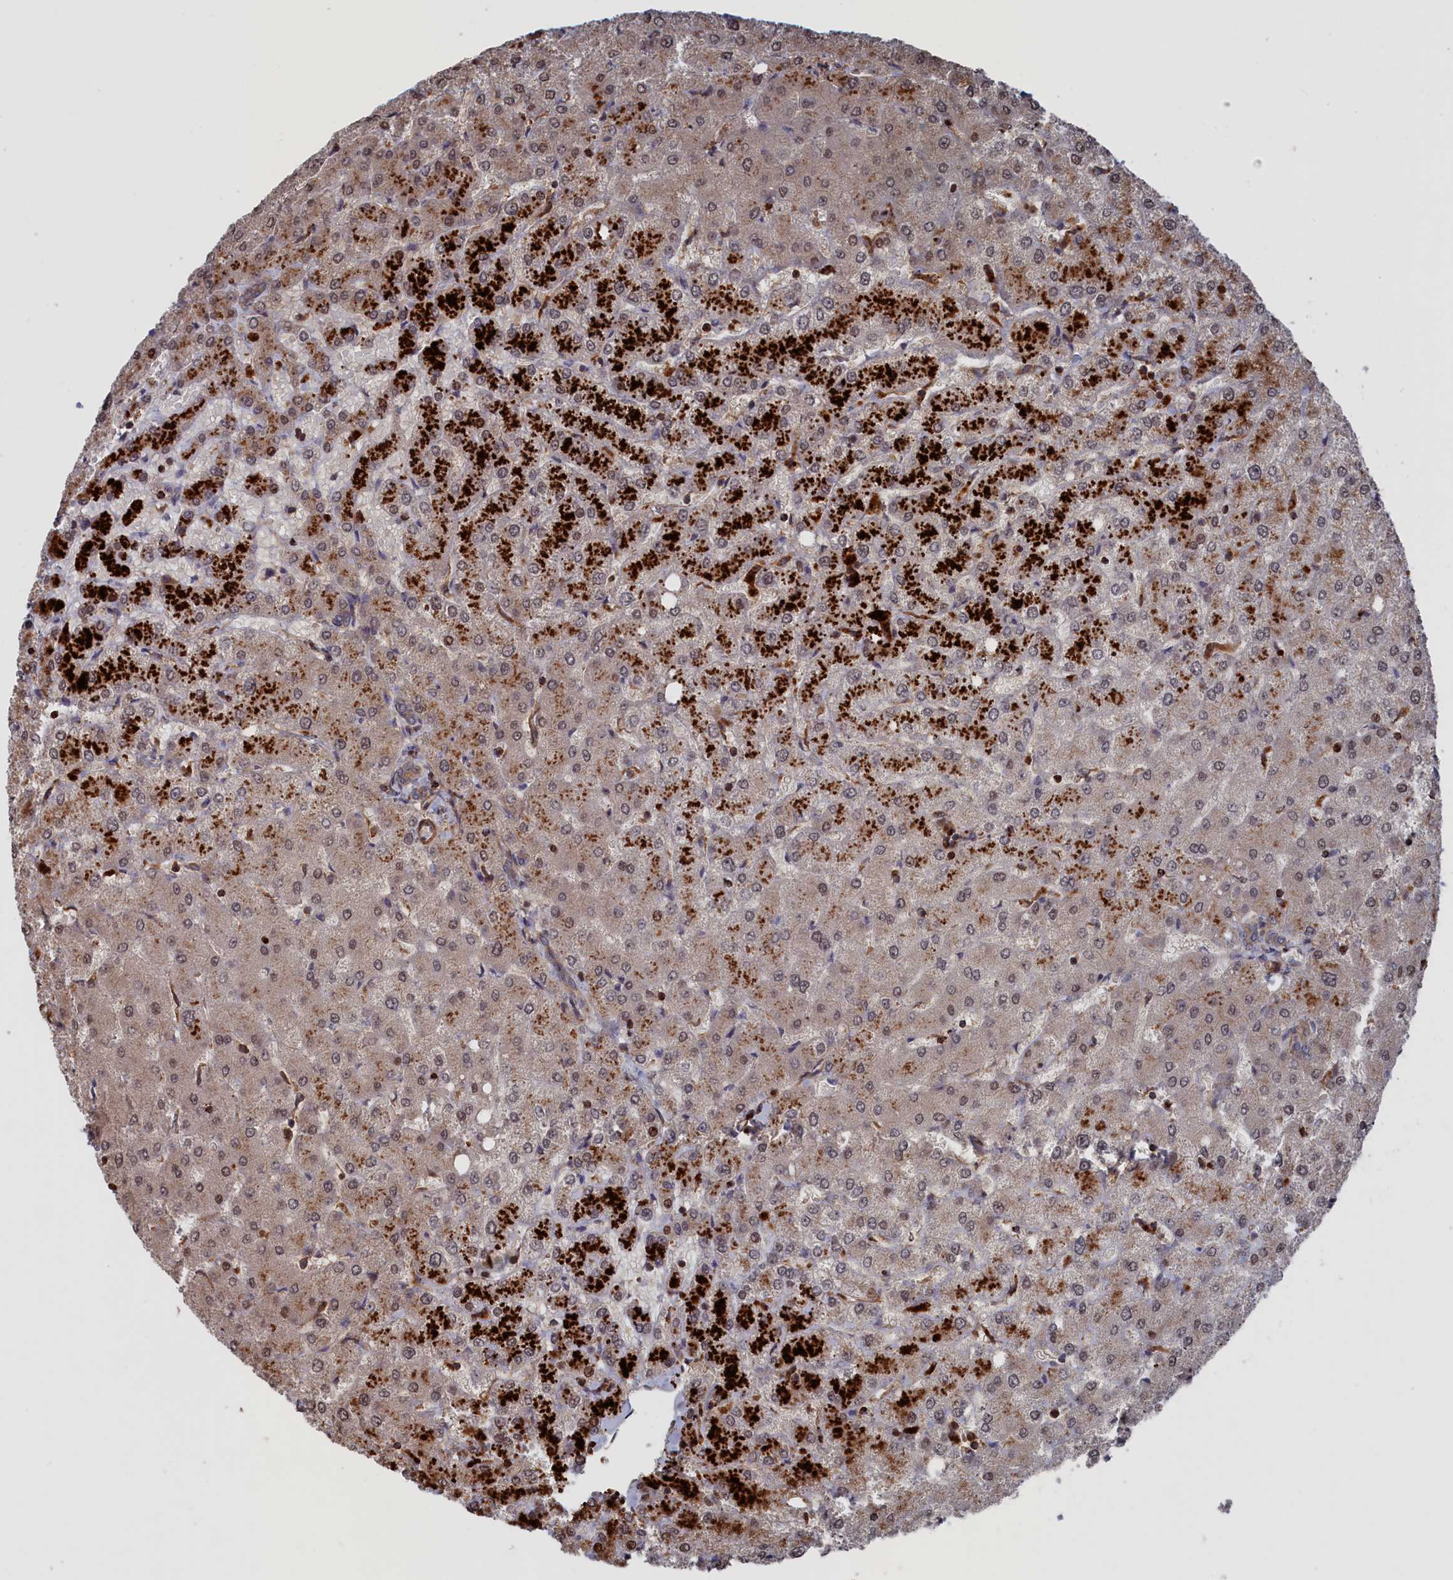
{"staining": {"intensity": "weak", "quantity": "<25%", "location": "cytoplasmic/membranous"}, "tissue": "liver", "cell_type": "Cholangiocytes", "image_type": "normal", "snomed": [{"axis": "morphology", "description": "Normal tissue, NOS"}, {"axis": "topography", "description": "Liver"}], "caption": "The histopathology image reveals no significant positivity in cholangiocytes of liver.", "gene": "PLA2G15", "patient": {"sex": "female", "age": 54}}